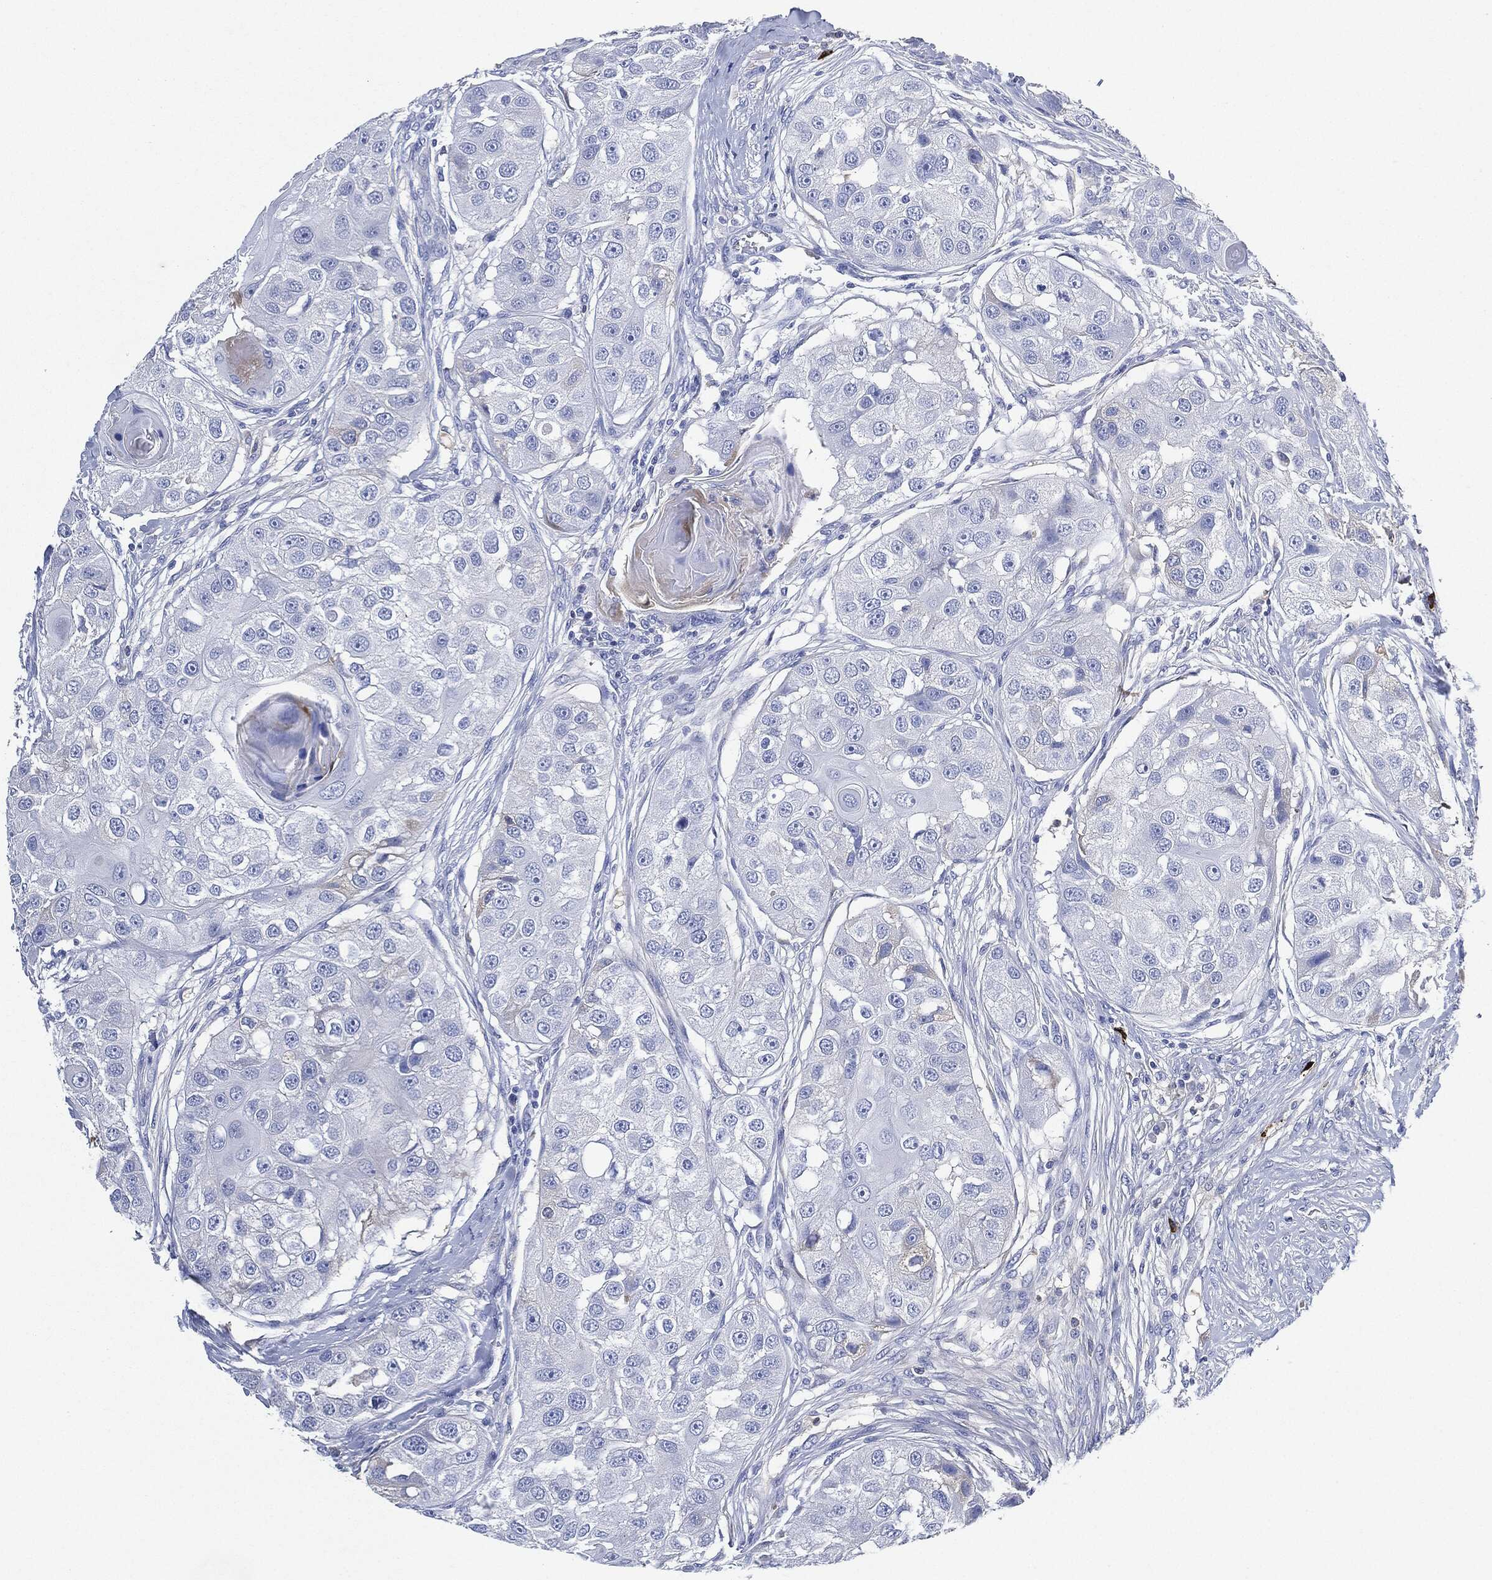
{"staining": {"intensity": "negative", "quantity": "none", "location": "none"}, "tissue": "head and neck cancer", "cell_type": "Tumor cells", "image_type": "cancer", "snomed": [{"axis": "morphology", "description": "Normal tissue, NOS"}, {"axis": "morphology", "description": "Squamous cell carcinoma, NOS"}, {"axis": "topography", "description": "Skeletal muscle"}, {"axis": "topography", "description": "Head-Neck"}], "caption": "Tumor cells are negative for brown protein staining in head and neck squamous cell carcinoma. The staining is performed using DAB (3,3'-diaminobenzidine) brown chromogen with nuclei counter-stained in using hematoxylin.", "gene": "IGLV6-57", "patient": {"sex": "male", "age": 51}}